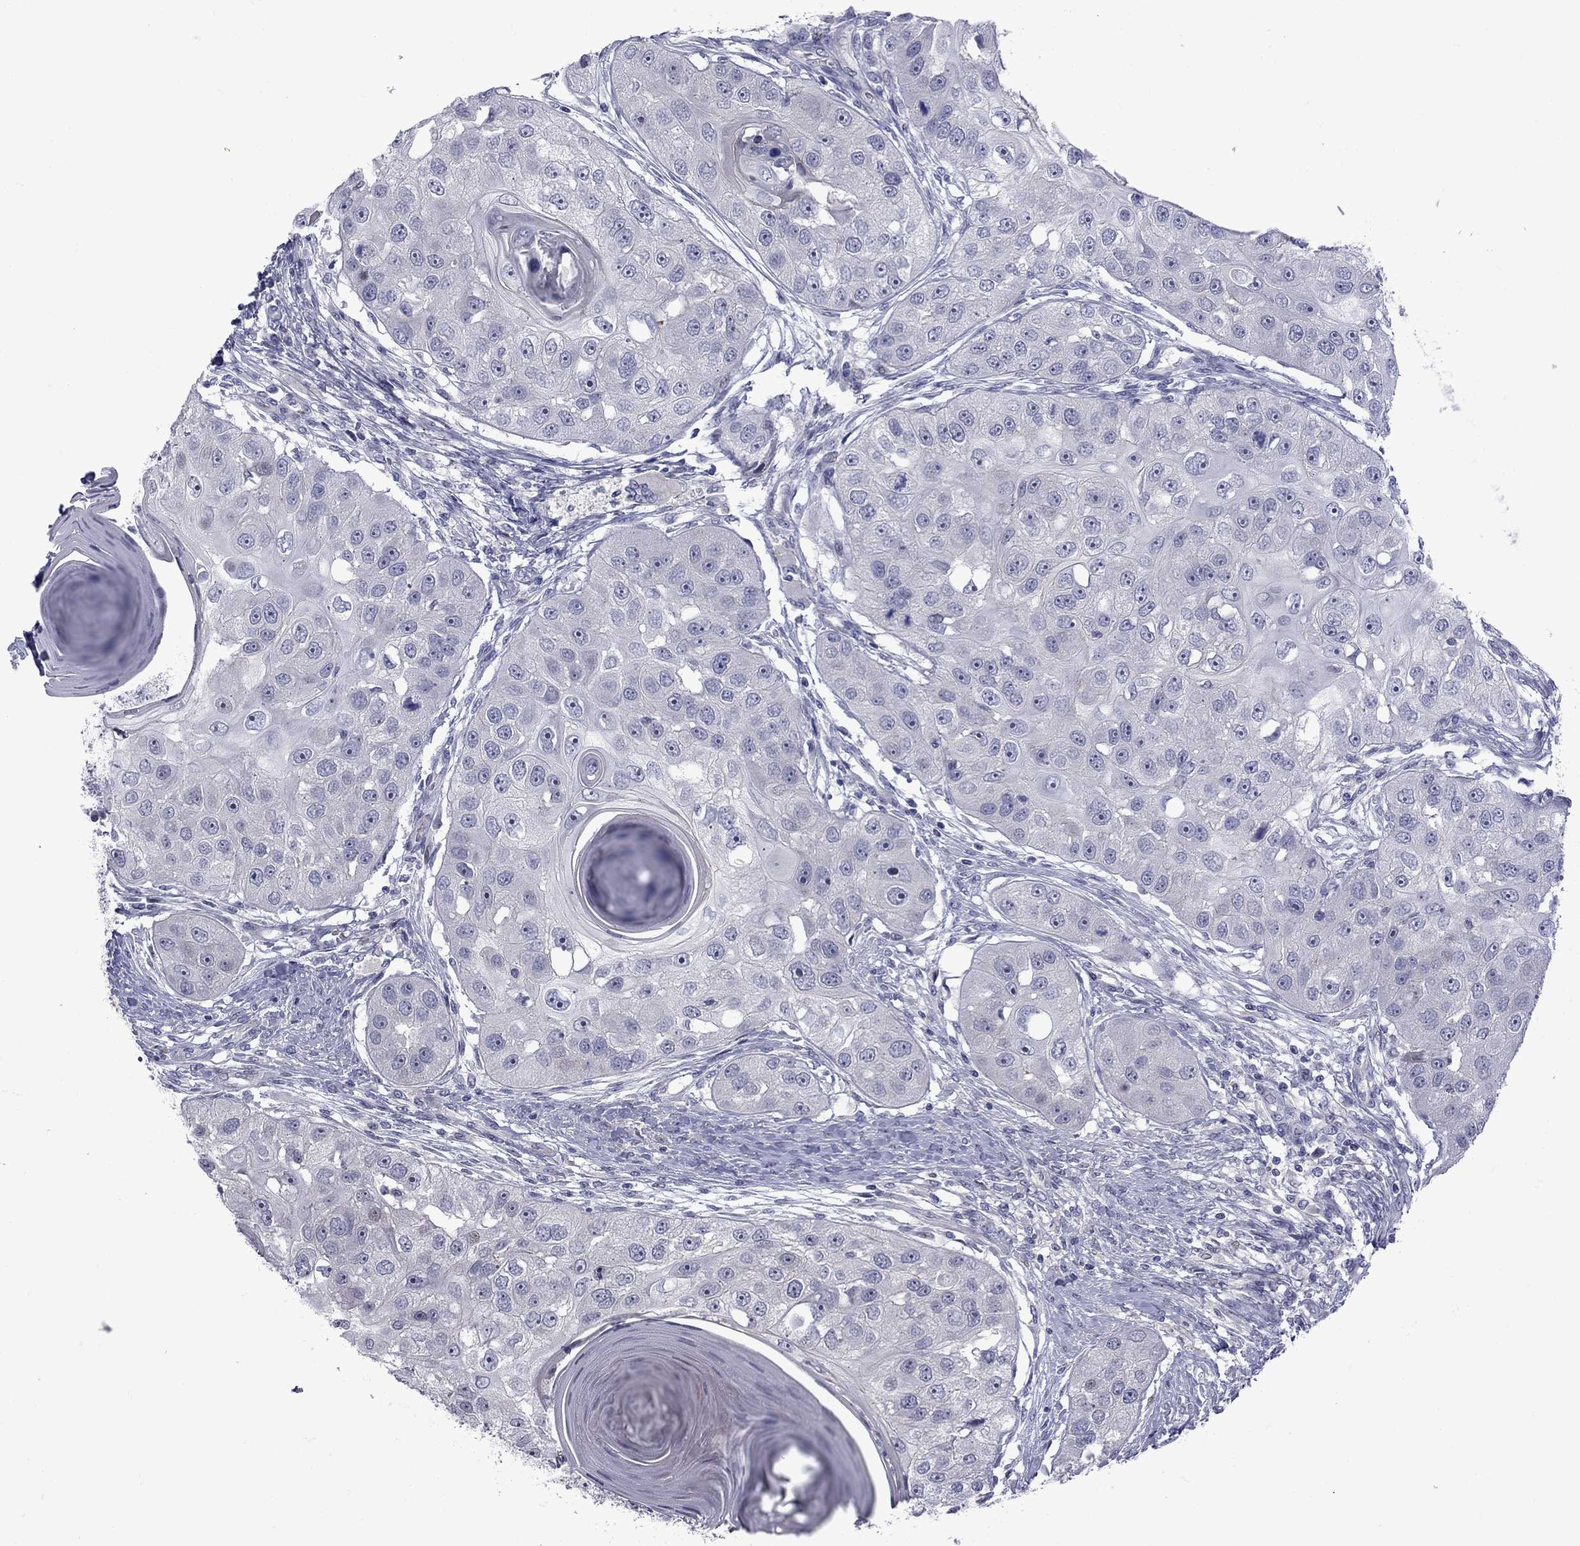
{"staining": {"intensity": "negative", "quantity": "none", "location": "none"}, "tissue": "head and neck cancer", "cell_type": "Tumor cells", "image_type": "cancer", "snomed": [{"axis": "morphology", "description": "Normal tissue, NOS"}, {"axis": "morphology", "description": "Squamous cell carcinoma, NOS"}, {"axis": "topography", "description": "Skeletal muscle"}, {"axis": "topography", "description": "Head-Neck"}], "caption": "A micrograph of human head and neck squamous cell carcinoma is negative for staining in tumor cells.", "gene": "NRARP", "patient": {"sex": "male", "age": 51}}